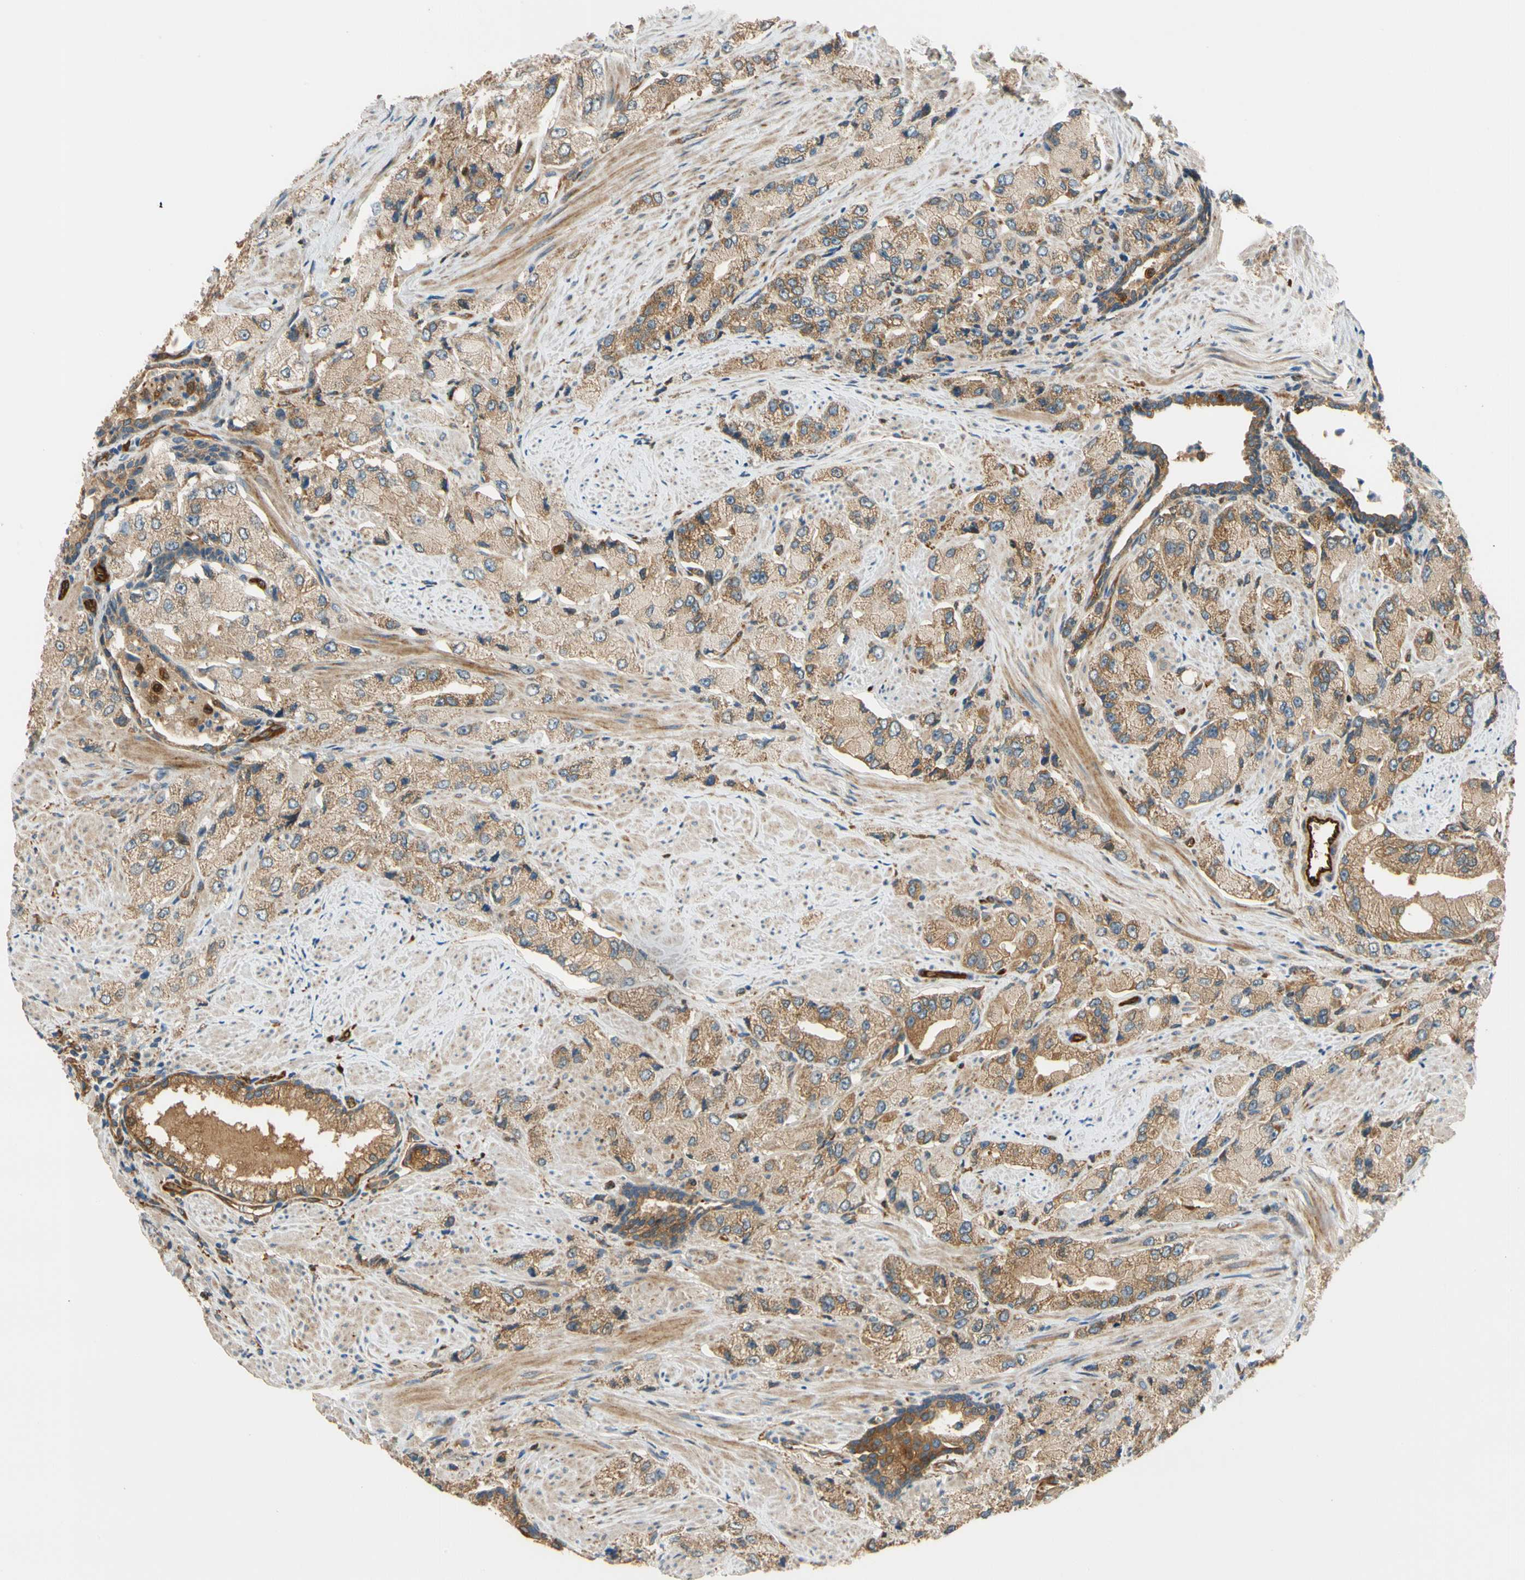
{"staining": {"intensity": "moderate", "quantity": ">75%", "location": "cytoplasmic/membranous"}, "tissue": "prostate cancer", "cell_type": "Tumor cells", "image_type": "cancer", "snomed": [{"axis": "morphology", "description": "Adenocarcinoma, High grade"}, {"axis": "topography", "description": "Prostate"}], "caption": "Moderate cytoplasmic/membranous protein expression is identified in approximately >75% of tumor cells in prostate adenocarcinoma (high-grade).", "gene": "PARP14", "patient": {"sex": "male", "age": 58}}